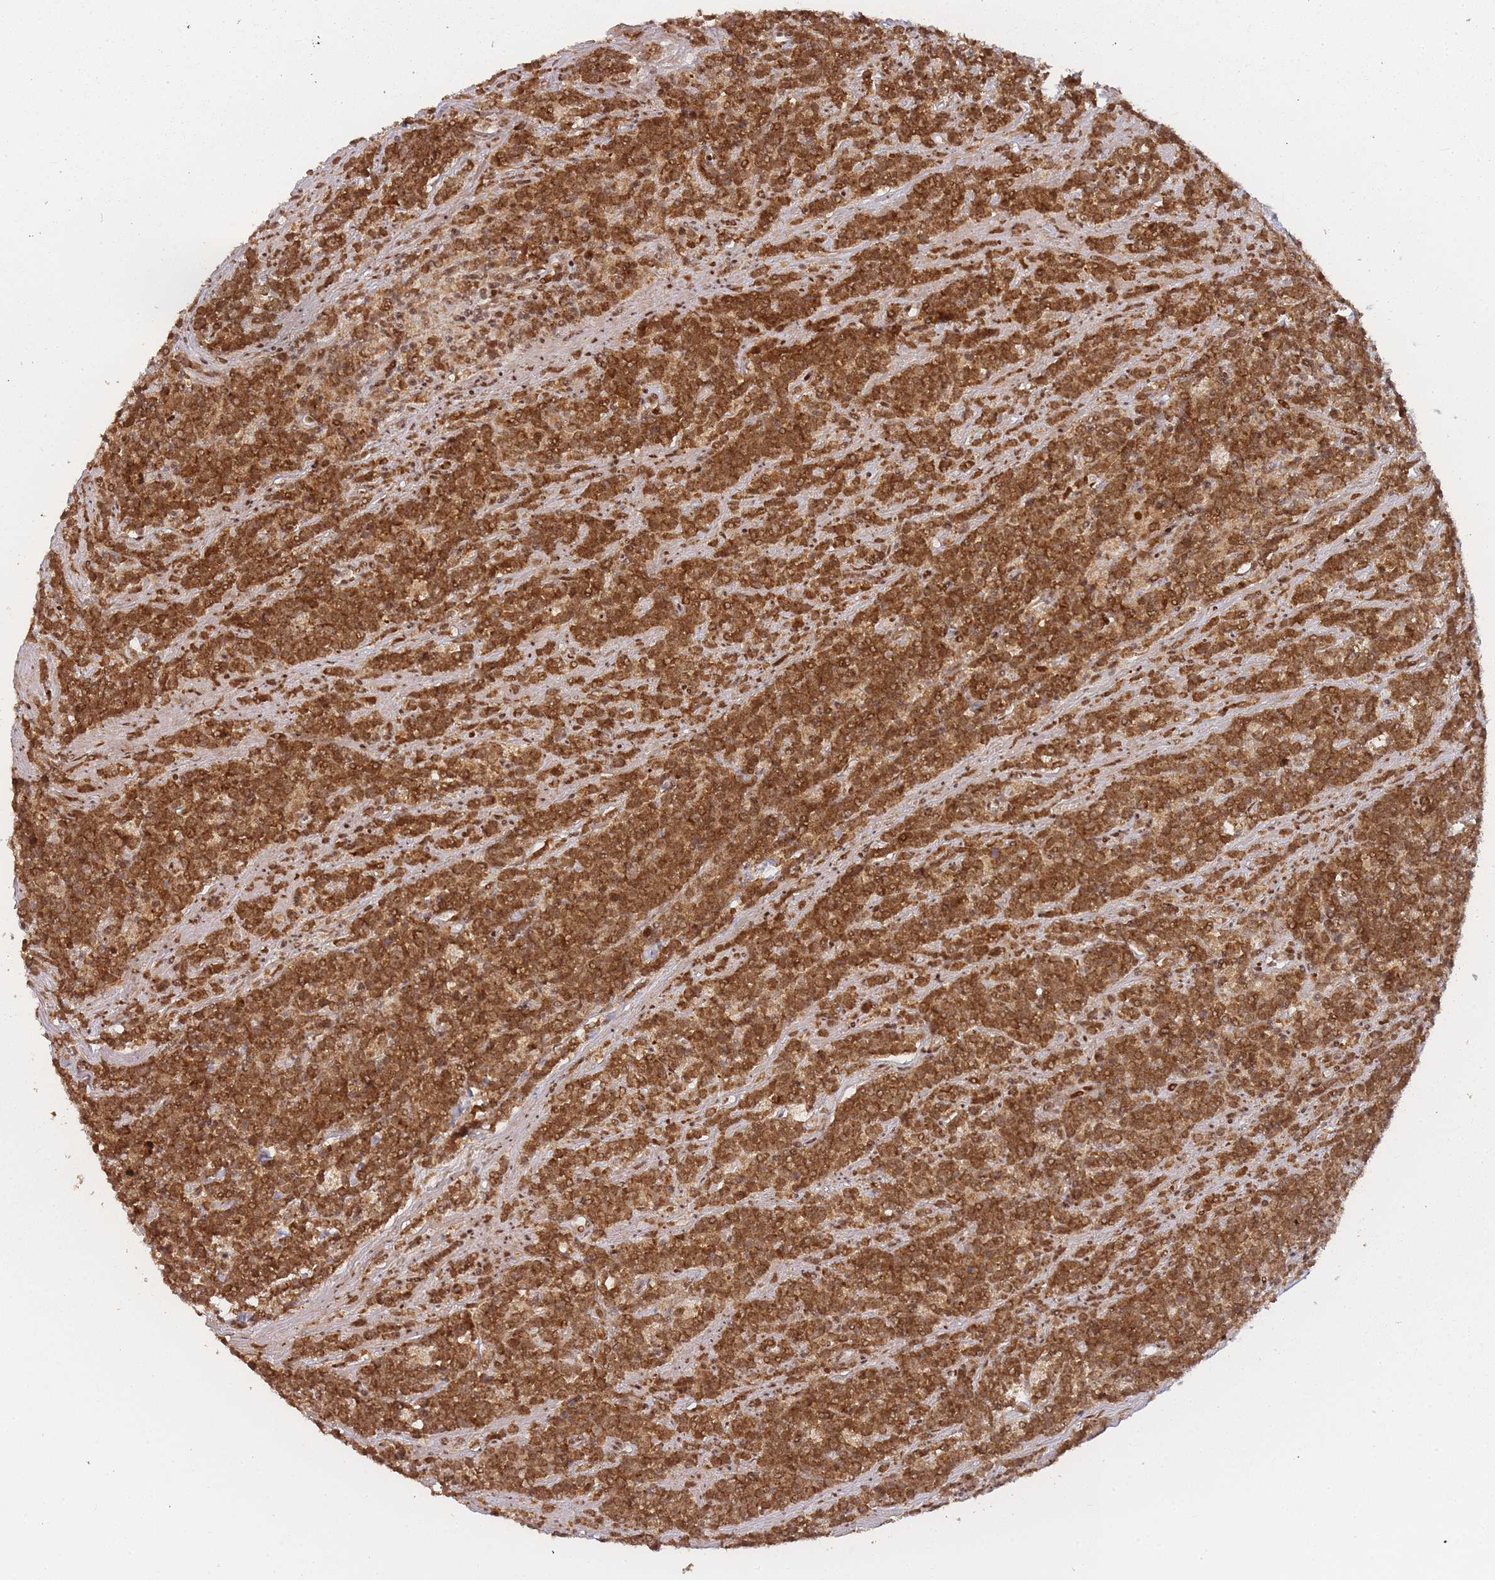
{"staining": {"intensity": "moderate", "quantity": ">75%", "location": "cytoplasmic/membranous,nuclear"}, "tissue": "lymphoma", "cell_type": "Tumor cells", "image_type": "cancer", "snomed": [{"axis": "morphology", "description": "Malignant lymphoma, non-Hodgkin's type, High grade"}, {"axis": "topography", "description": "Small intestine"}, {"axis": "topography", "description": "Colon"}], "caption": "The immunohistochemical stain shows moderate cytoplasmic/membranous and nuclear staining in tumor cells of high-grade malignant lymphoma, non-Hodgkin's type tissue.", "gene": "ZNF497", "patient": {"sex": "male", "age": 8}}